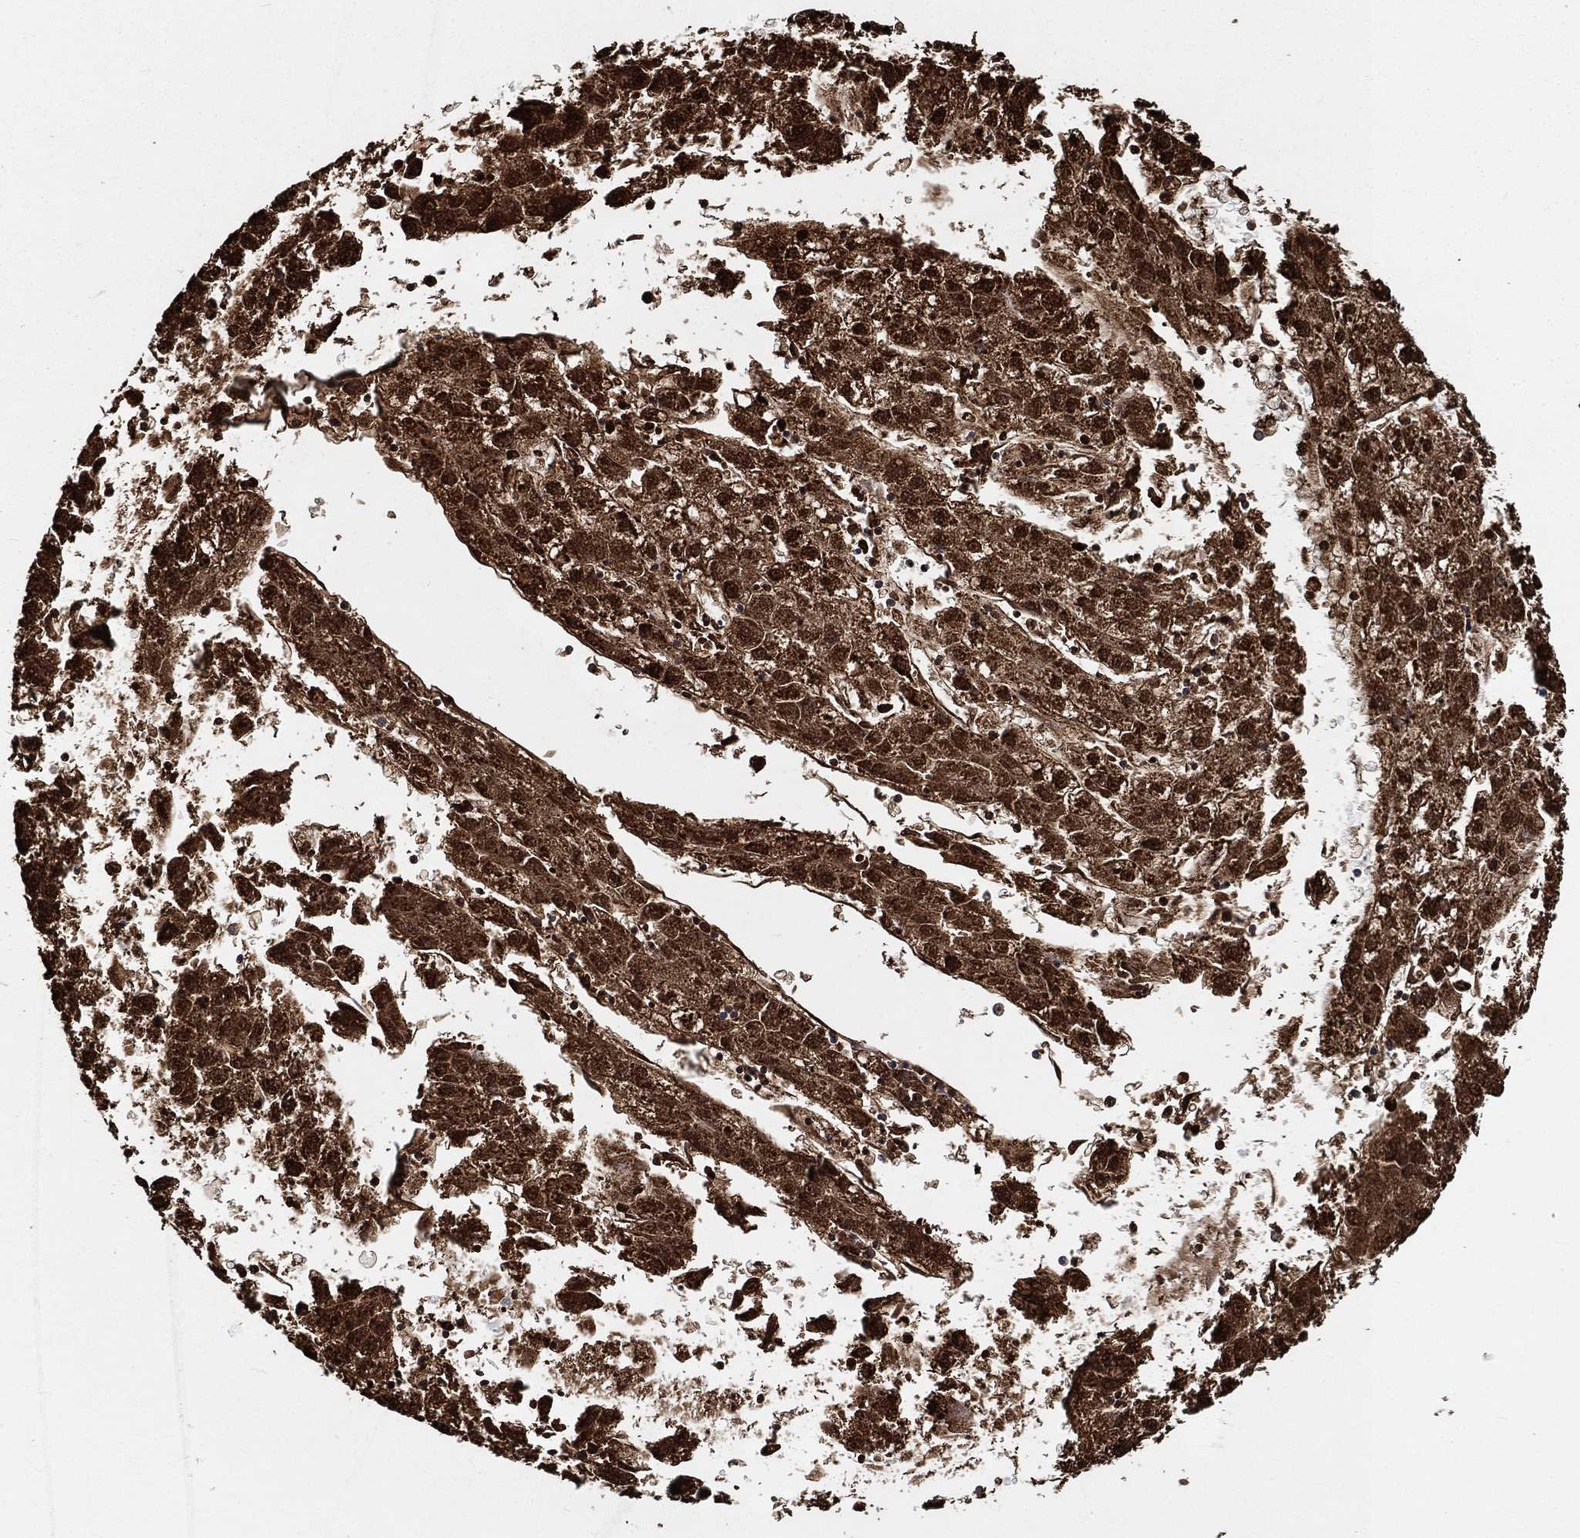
{"staining": {"intensity": "strong", "quantity": ">75%", "location": "cytoplasmic/membranous"}, "tissue": "liver cancer", "cell_type": "Tumor cells", "image_type": "cancer", "snomed": [{"axis": "morphology", "description": "Carcinoma, Hepatocellular, NOS"}, {"axis": "topography", "description": "Liver"}], "caption": "Strong cytoplasmic/membranous protein positivity is seen in approximately >75% of tumor cells in hepatocellular carcinoma (liver).", "gene": "SLC38A7", "patient": {"sex": "male", "age": 72}}